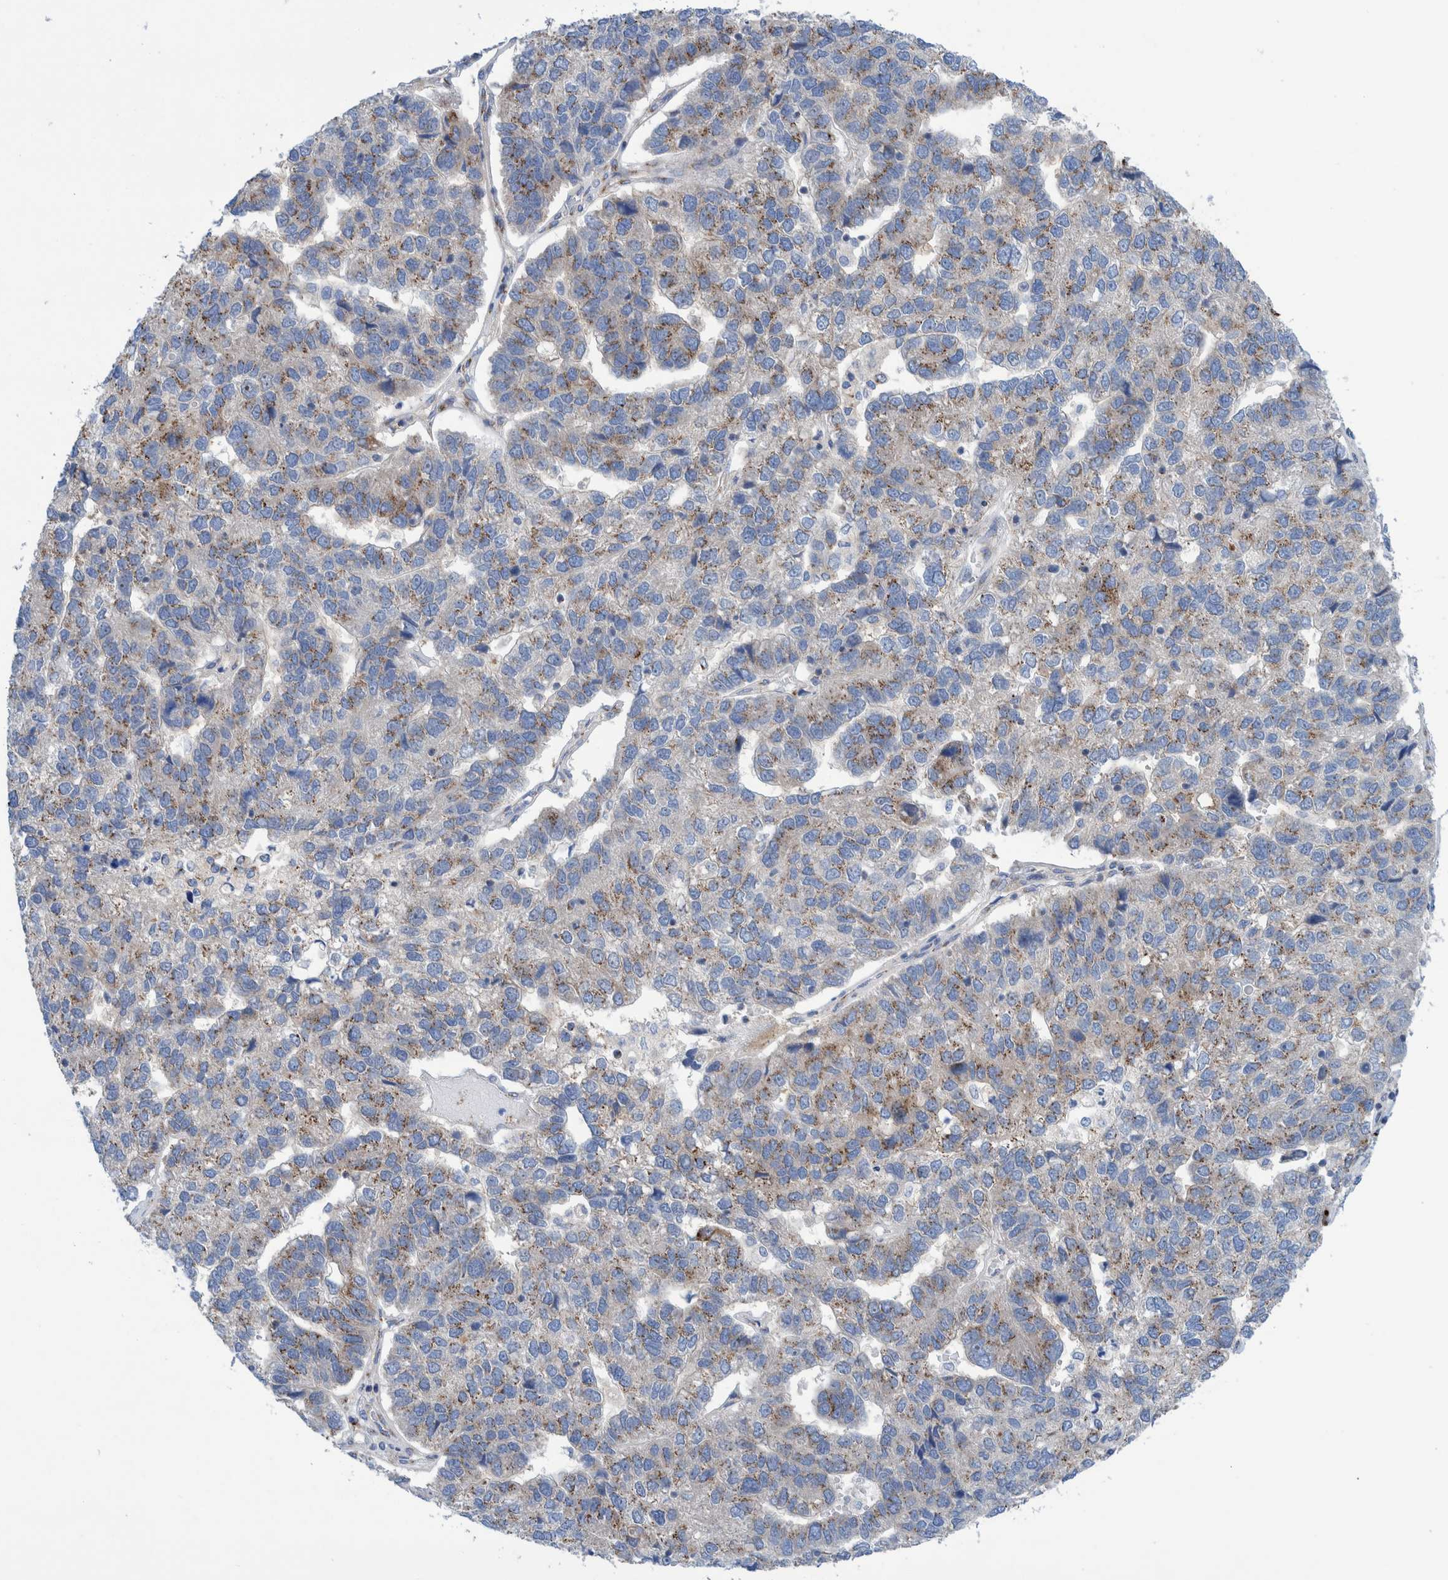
{"staining": {"intensity": "weak", "quantity": ">75%", "location": "cytoplasmic/membranous"}, "tissue": "pancreatic cancer", "cell_type": "Tumor cells", "image_type": "cancer", "snomed": [{"axis": "morphology", "description": "Adenocarcinoma, NOS"}, {"axis": "topography", "description": "Pancreas"}], "caption": "DAB (3,3'-diaminobenzidine) immunohistochemical staining of pancreatic cancer exhibits weak cytoplasmic/membranous protein expression in approximately >75% of tumor cells.", "gene": "TRIM58", "patient": {"sex": "female", "age": 61}}